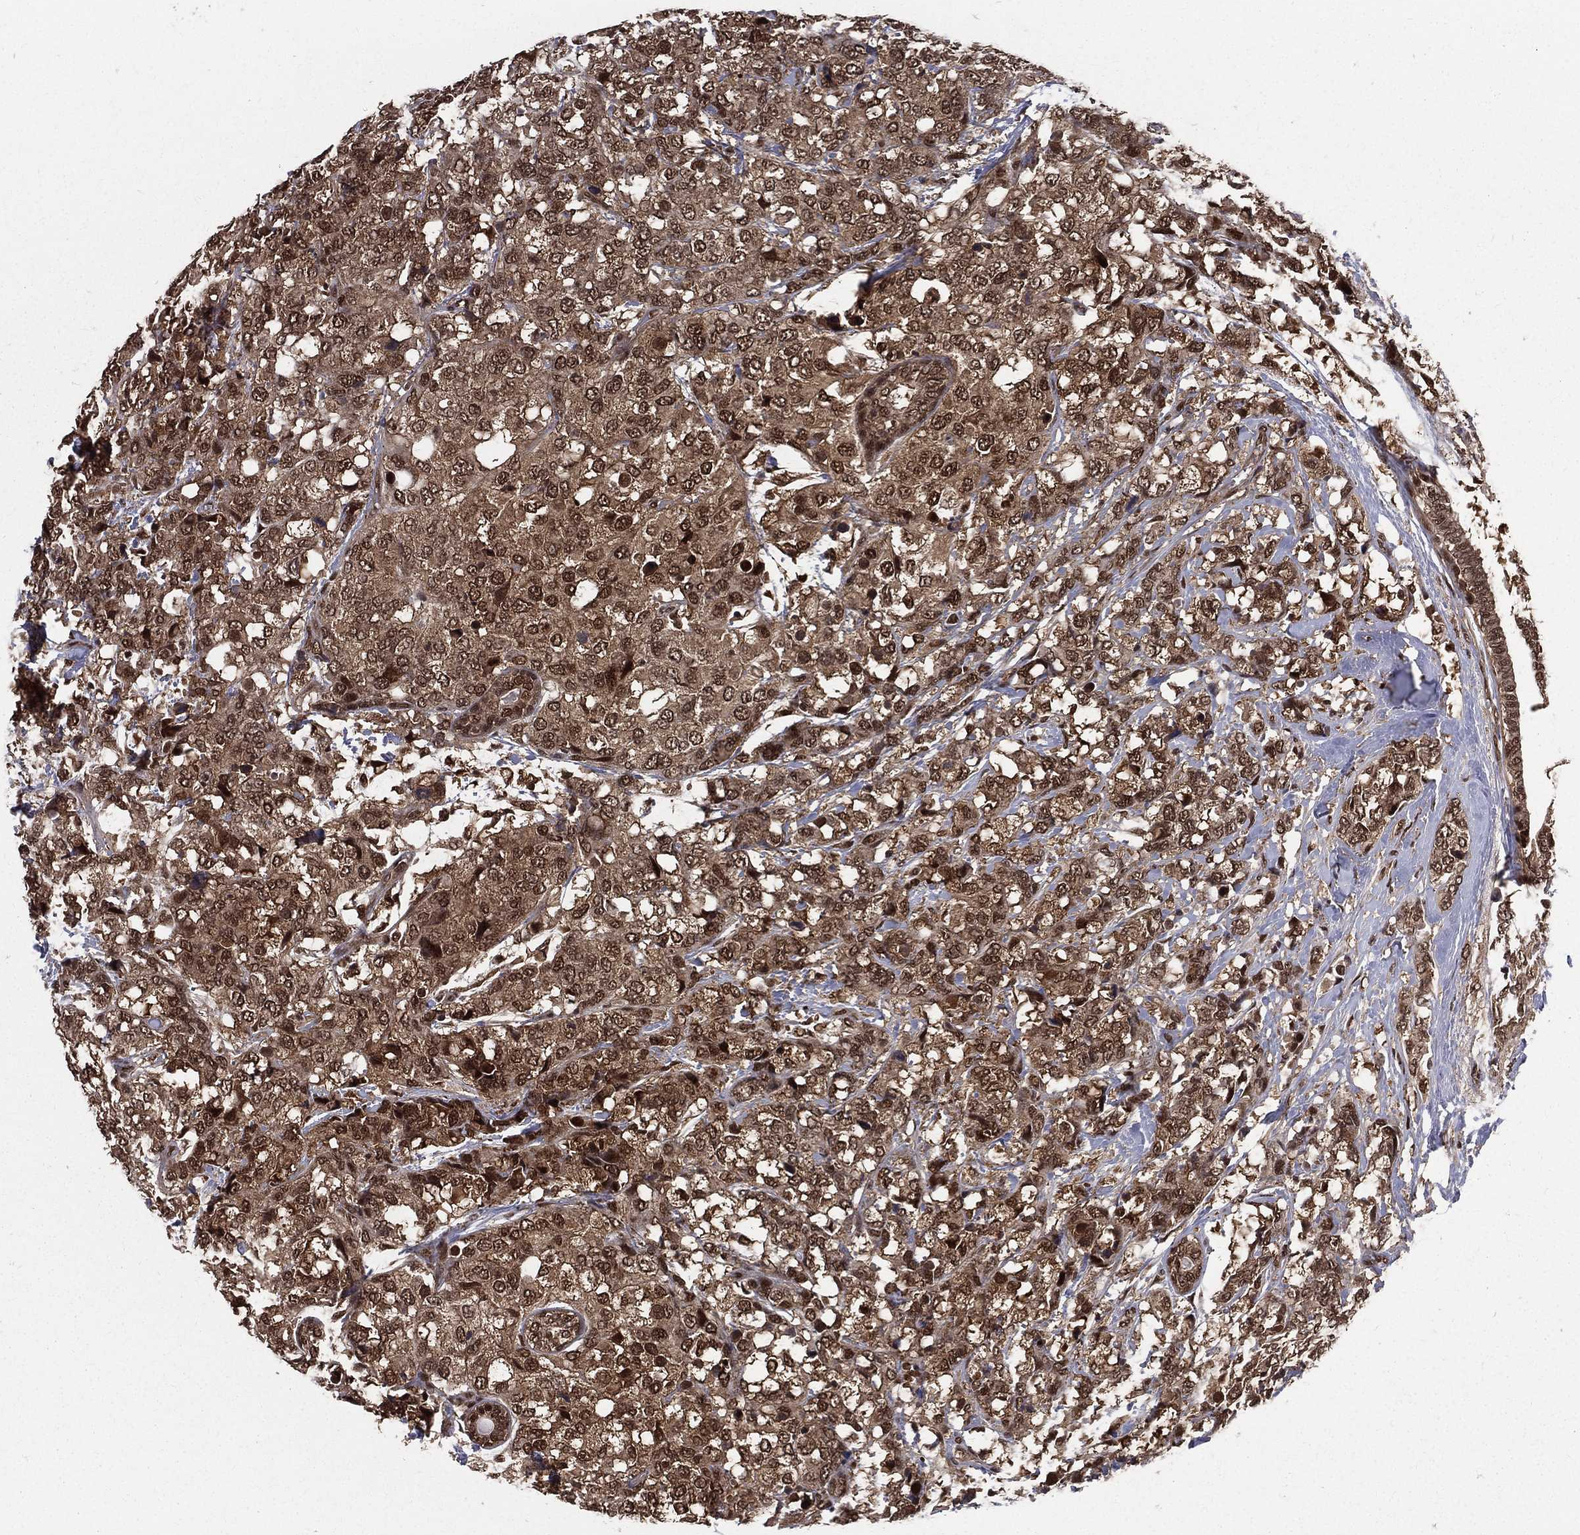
{"staining": {"intensity": "moderate", "quantity": ">75%", "location": "cytoplasmic/membranous,nuclear"}, "tissue": "breast cancer", "cell_type": "Tumor cells", "image_type": "cancer", "snomed": [{"axis": "morphology", "description": "Lobular carcinoma"}, {"axis": "topography", "description": "Breast"}], "caption": "Immunohistochemical staining of breast cancer shows moderate cytoplasmic/membranous and nuclear protein staining in approximately >75% of tumor cells.", "gene": "COPS4", "patient": {"sex": "female", "age": 59}}